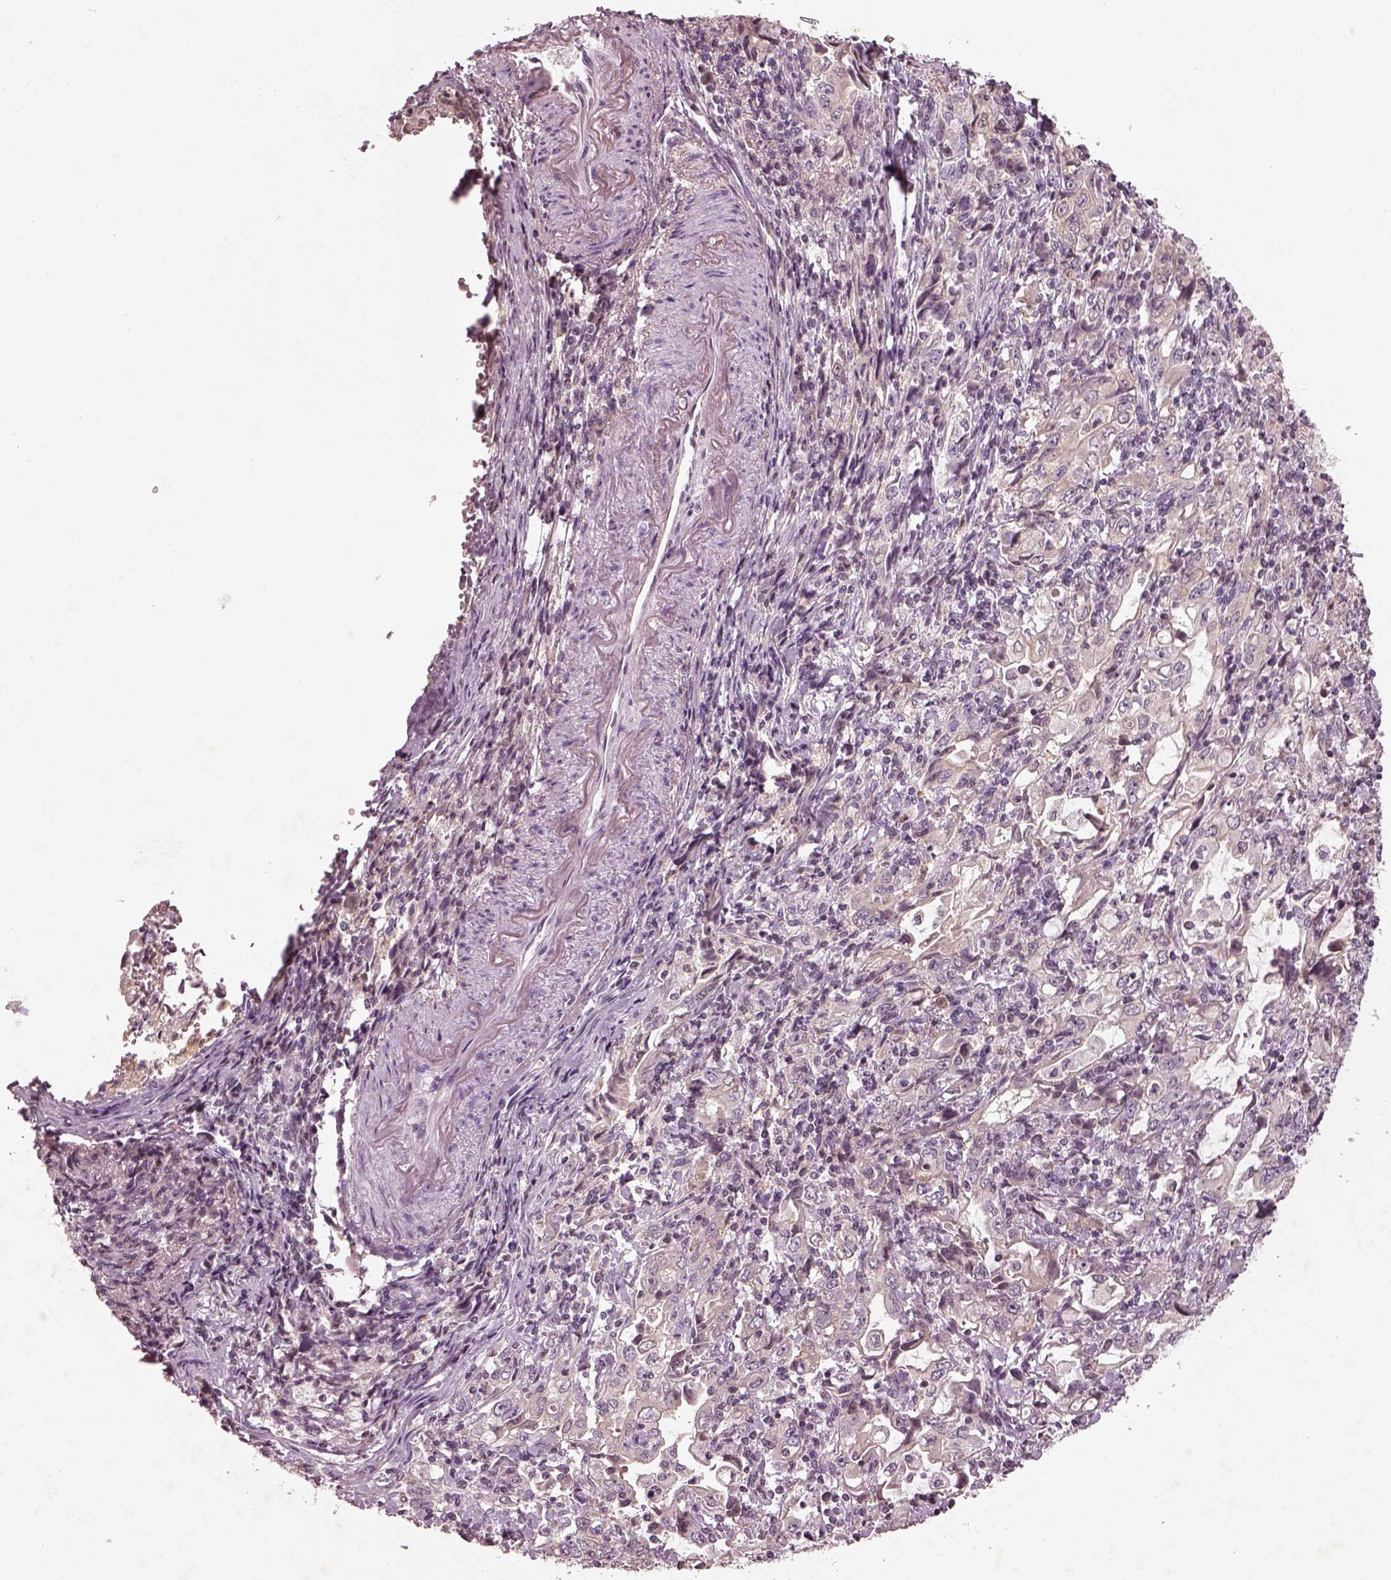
{"staining": {"intensity": "weak", "quantity": "25%-75%", "location": "cytoplasmic/membranous"}, "tissue": "stomach cancer", "cell_type": "Tumor cells", "image_type": "cancer", "snomed": [{"axis": "morphology", "description": "Adenocarcinoma, NOS"}, {"axis": "topography", "description": "Stomach, lower"}], "caption": "Immunohistochemistry (IHC) photomicrograph of stomach adenocarcinoma stained for a protein (brown), which displays low levels of weak cytoplasmic/membranous expression in approximately 25%-75% of tumor cells.", "gene": "TLX3", "patient": {"sex": "female", "age": 72}}